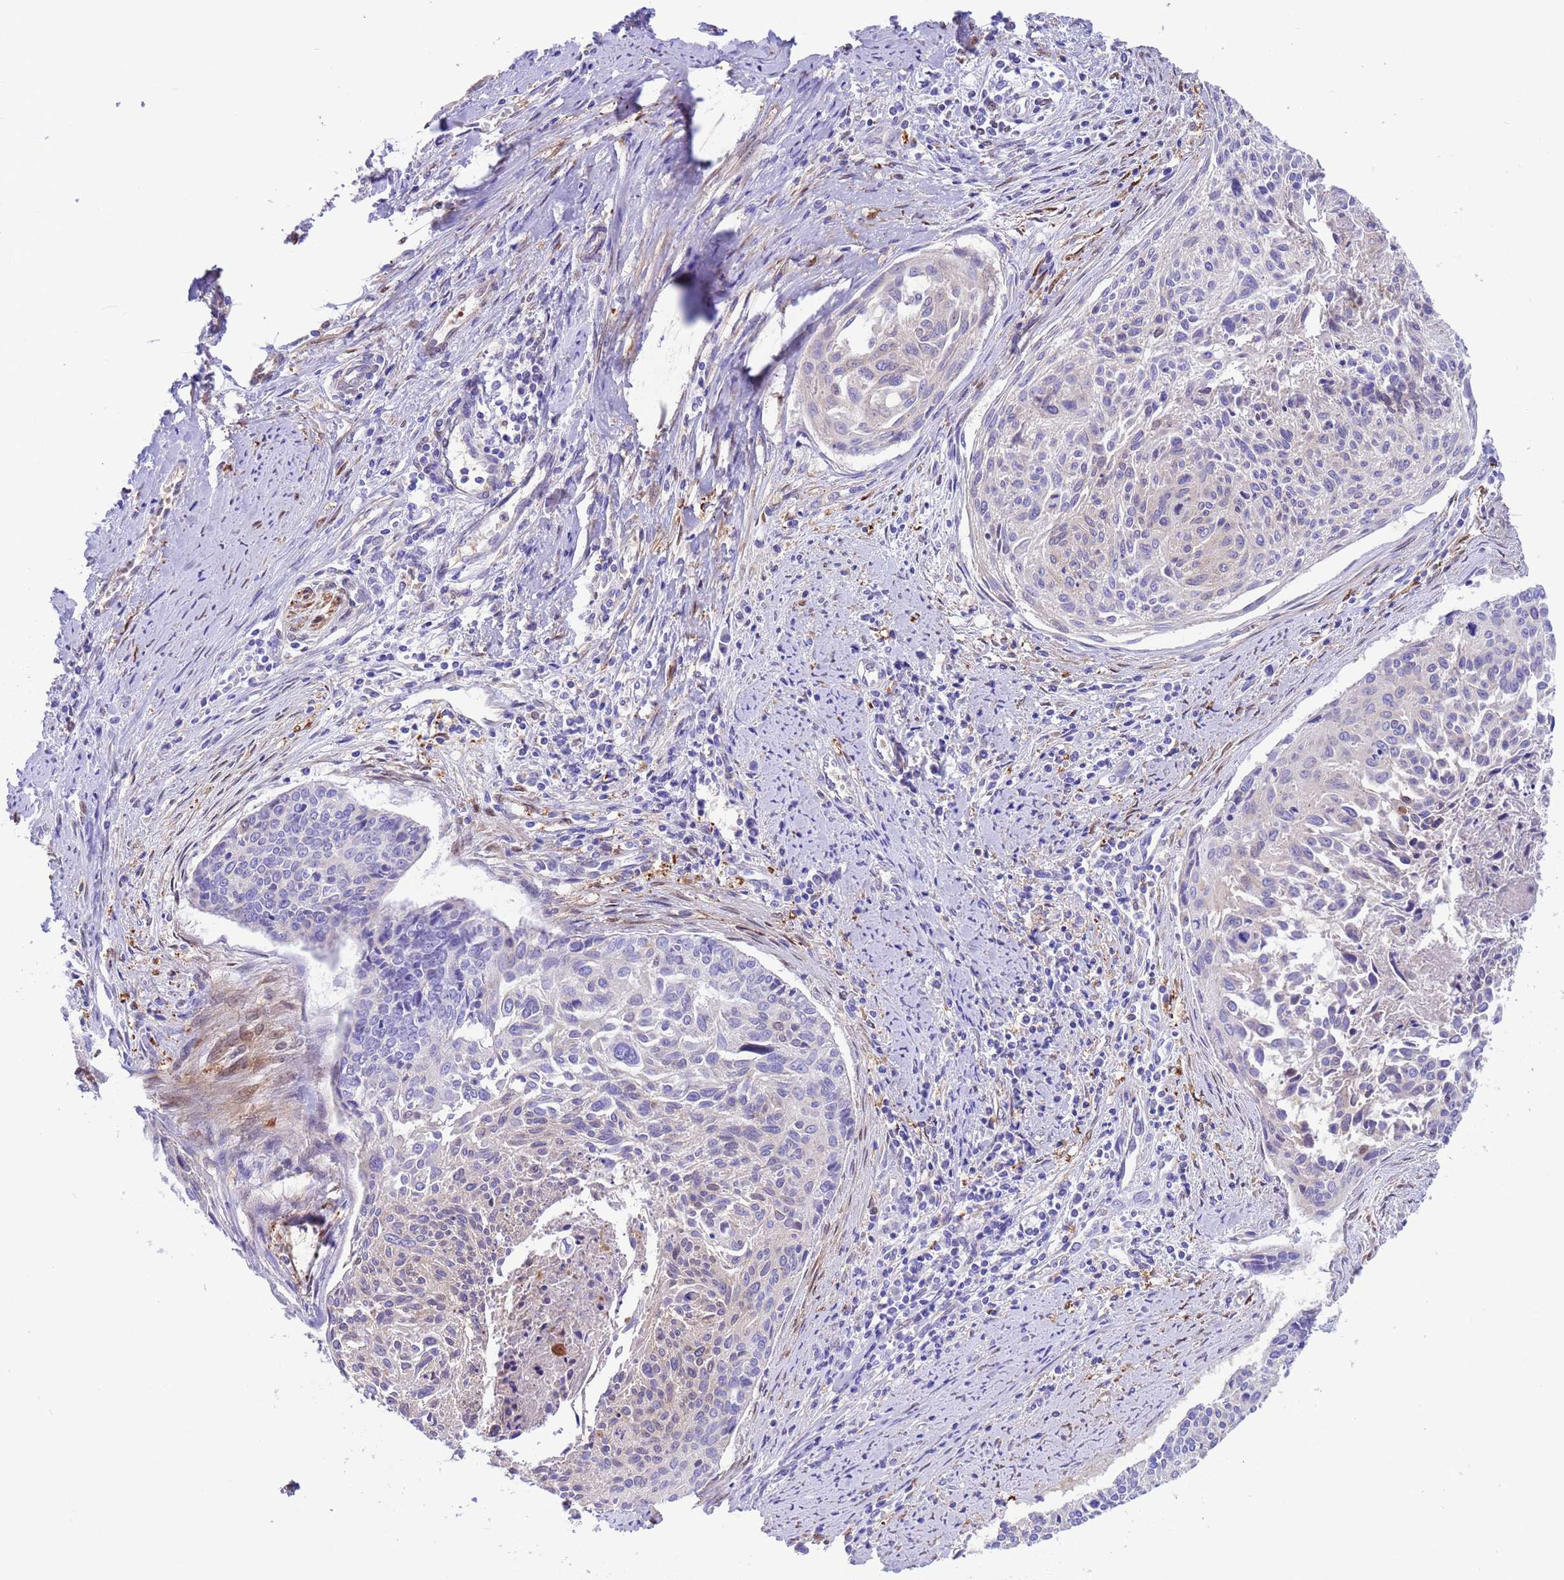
{"staining": {"intensity": "moderate", "quantity": "<25%", "location": "cytoplasmic/membranous,nuclear"}, "tissue": "cervical cancer", "cell_type": "Tumor cells", "image_type": "cancer", "snomed": [{"axis": "morphology", "description": "Squamous cell carcinoma, NOS"}, {"axis": "topography", "description": "Cervix"}], "caption": "Moderate cytoplasmic/membranous and nuclear staining is seen in about <25% of tumor cells in cervical squamous cell carcinoma.", "gene": "C6orf47", "patient": {"sex": "female", "age": 55}}